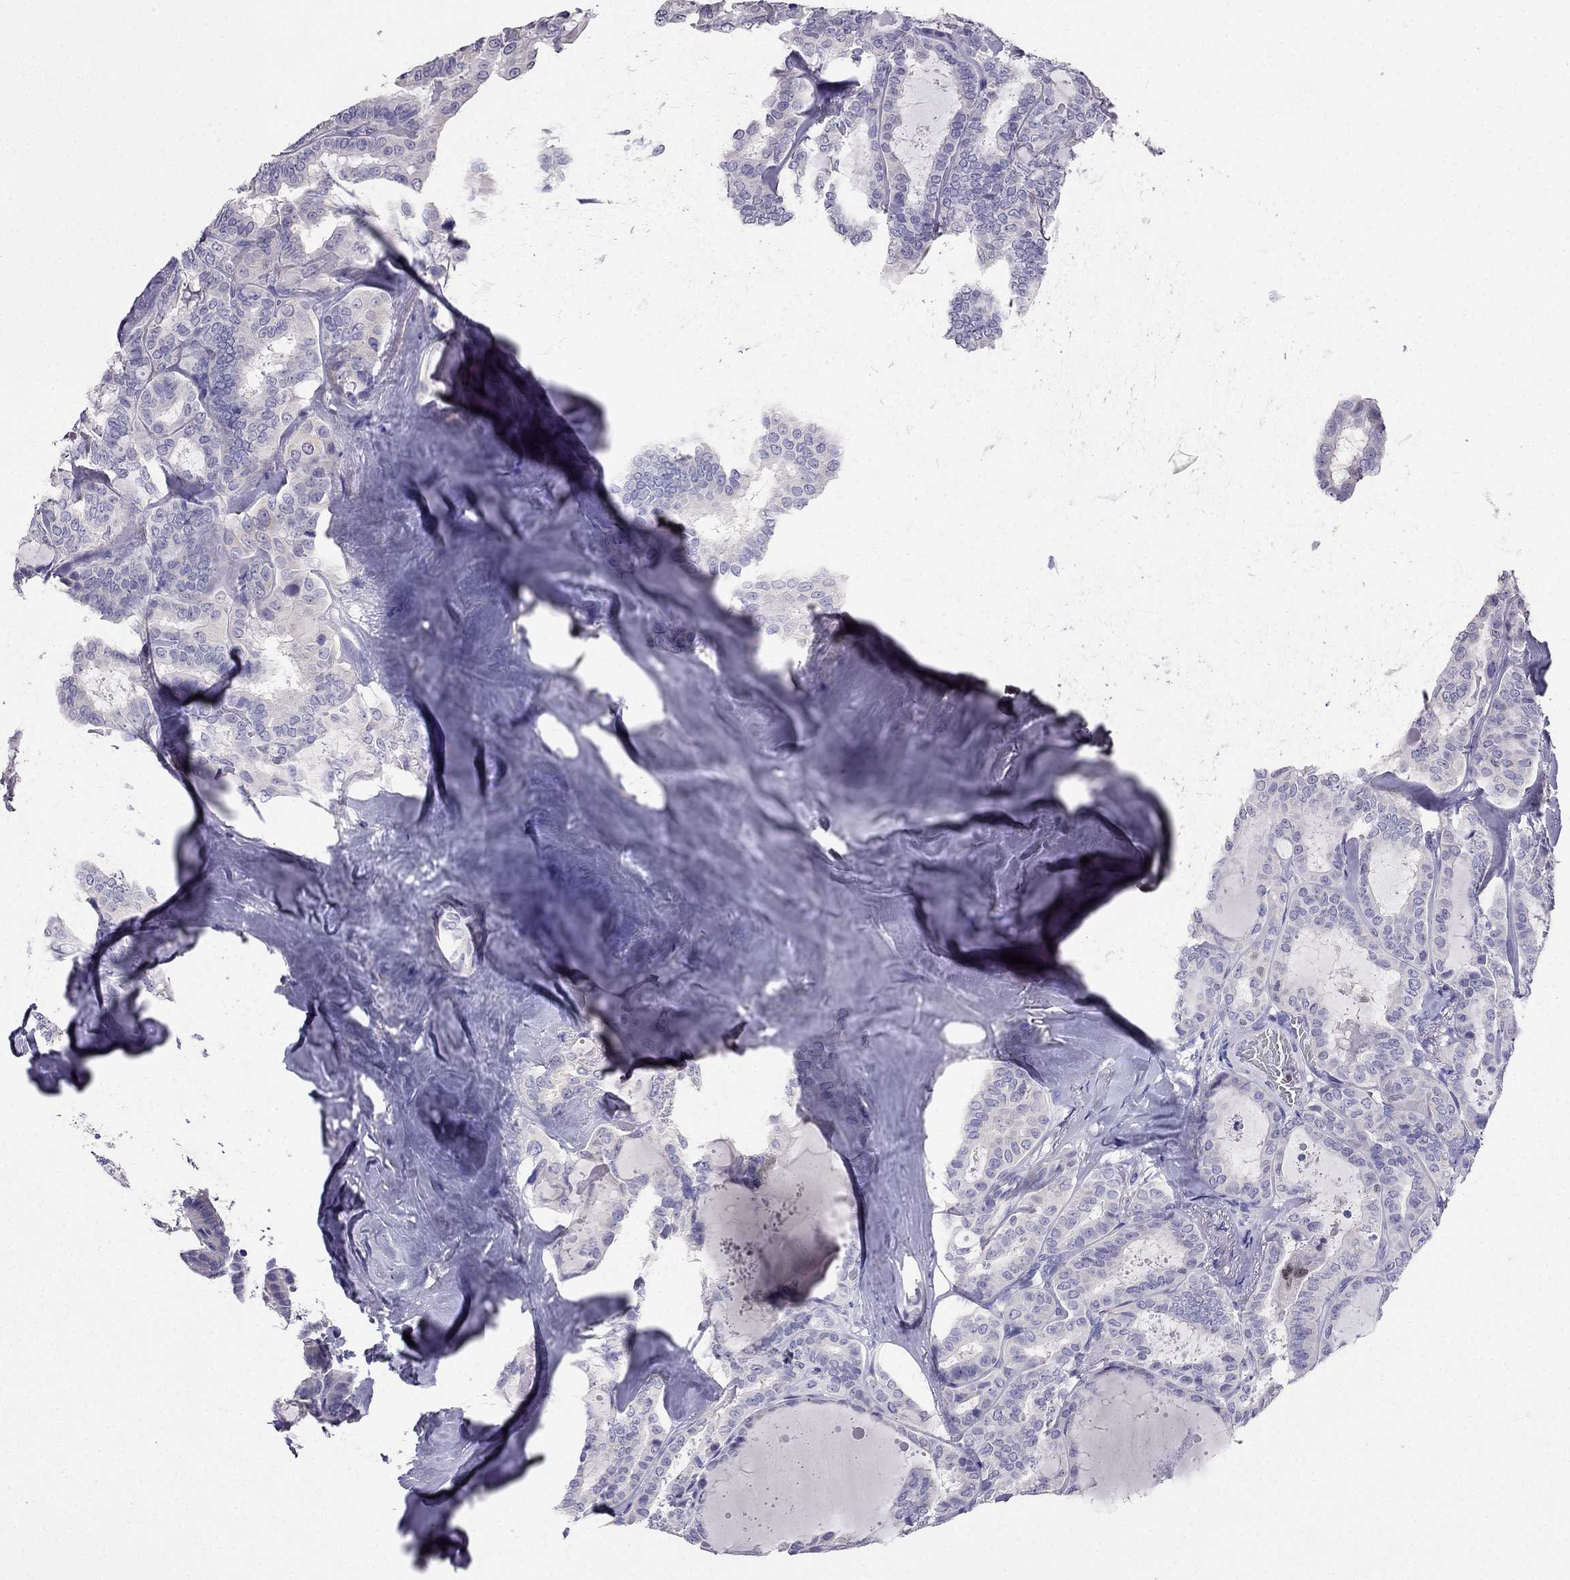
{"staining": {"intensity": "negative", "quantity": "none", "location": "none"}, "tissue": "thyroid cancer", "cell_type": "Tumor cells", "image_type": "cancer", "snomed": [{"axis": "morphology", "description": "Papillary adenocarcinoma, NOS"}, {"axis": "topography", "description": "Thyroid gland"}], "caption": "Immunohistochemistry micrograph of thyroid papillary adenocarcinoma stained for a protein (brown), which demonstrates no staining in tumor cells.", "gene": "ARID3A", "patient": {"sex": "female", "age": 39}}